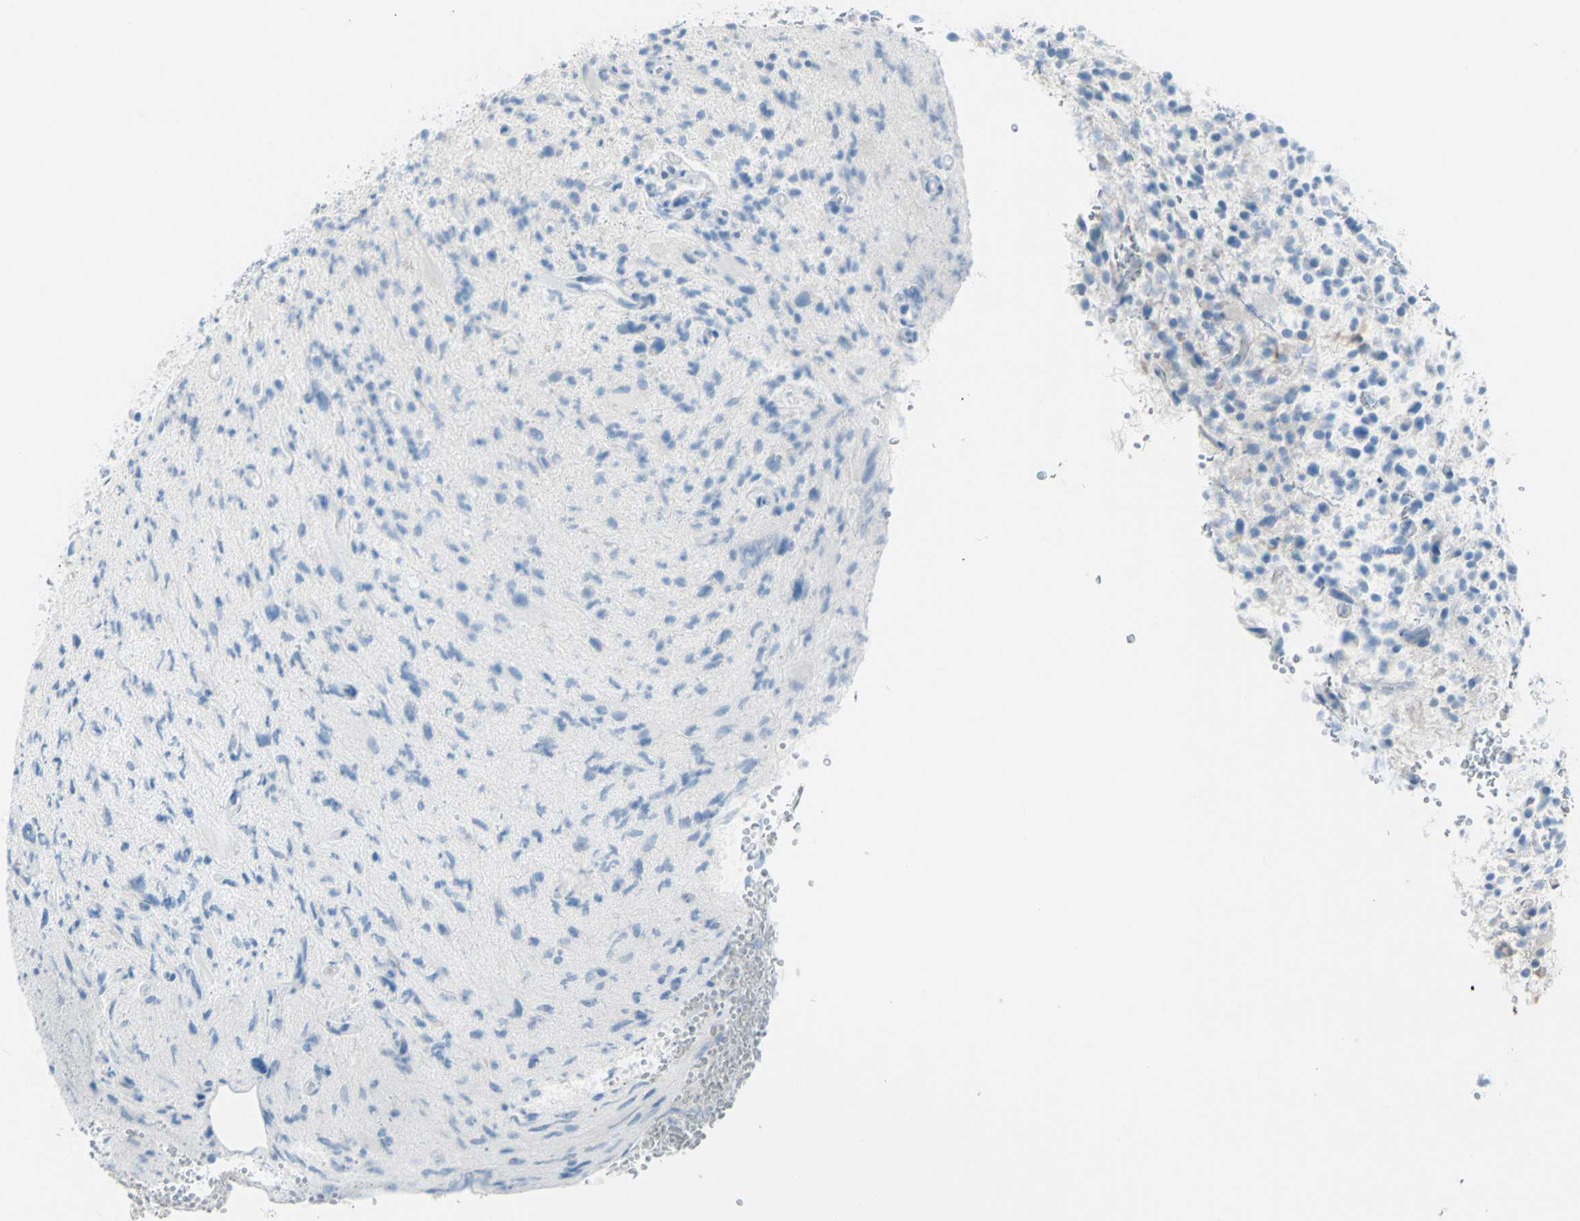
{"staining": {"intensity": "negative", "quantity": "none", "location": "none"}, "tissue": "glioma", "cell_type": "Tumor cells", "image_type": "cancer", "snomed": [{"axis": "morphology", "description": "Glioma, malignant, High grade"}, {"axis": "topography", "description": "Brain"}], "caption": "High power microscopy histopathology image of an immunohistochemistry (IHC) photomicrograph of glioma, revealing no significant expression in tumor cells.", "gene": "TFPI2", "patient": {"sex": "male", "age": 48}}